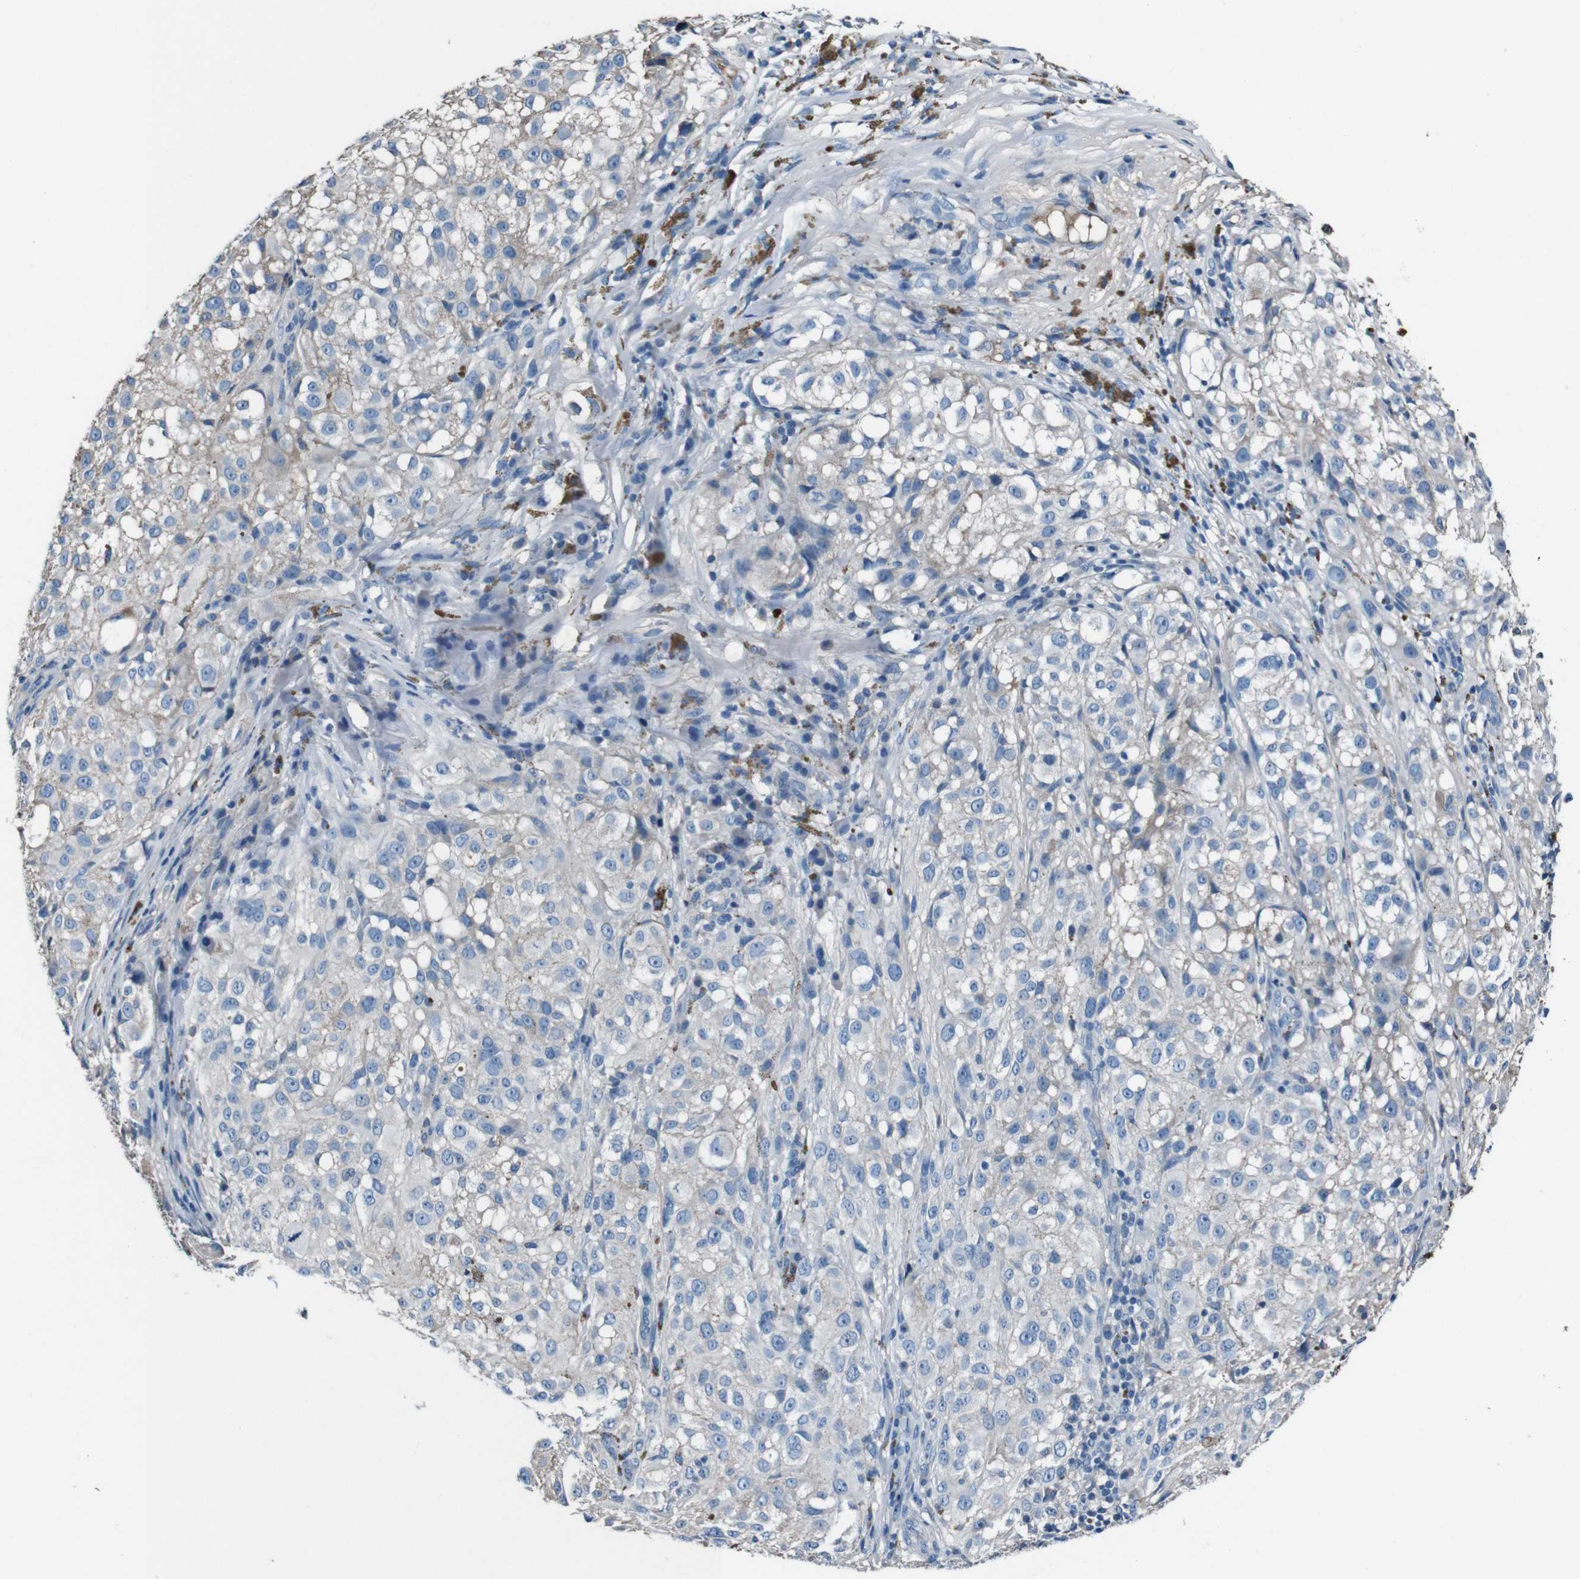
{"staining": {"intensity": "weak", "quantity": "<25%", "location": "cytoplasmic/membranous"}, "tissue": "melanoma", "cell_type": "Tumor cells", "image_type": "cancer", "snomed": [{"axis": "morphology", "description": "Necrosis, NOS"}, {"axis": "morphology", "description": "Malignant melanoma, NOS"}, {"axis": "topography", "description": "Skin"}], "caption": "Melanoma stained for a protein using IHC reveals no positivity tumor cells.", "gene": "LEP", "patient": {"sex": "female", "age": 87}}